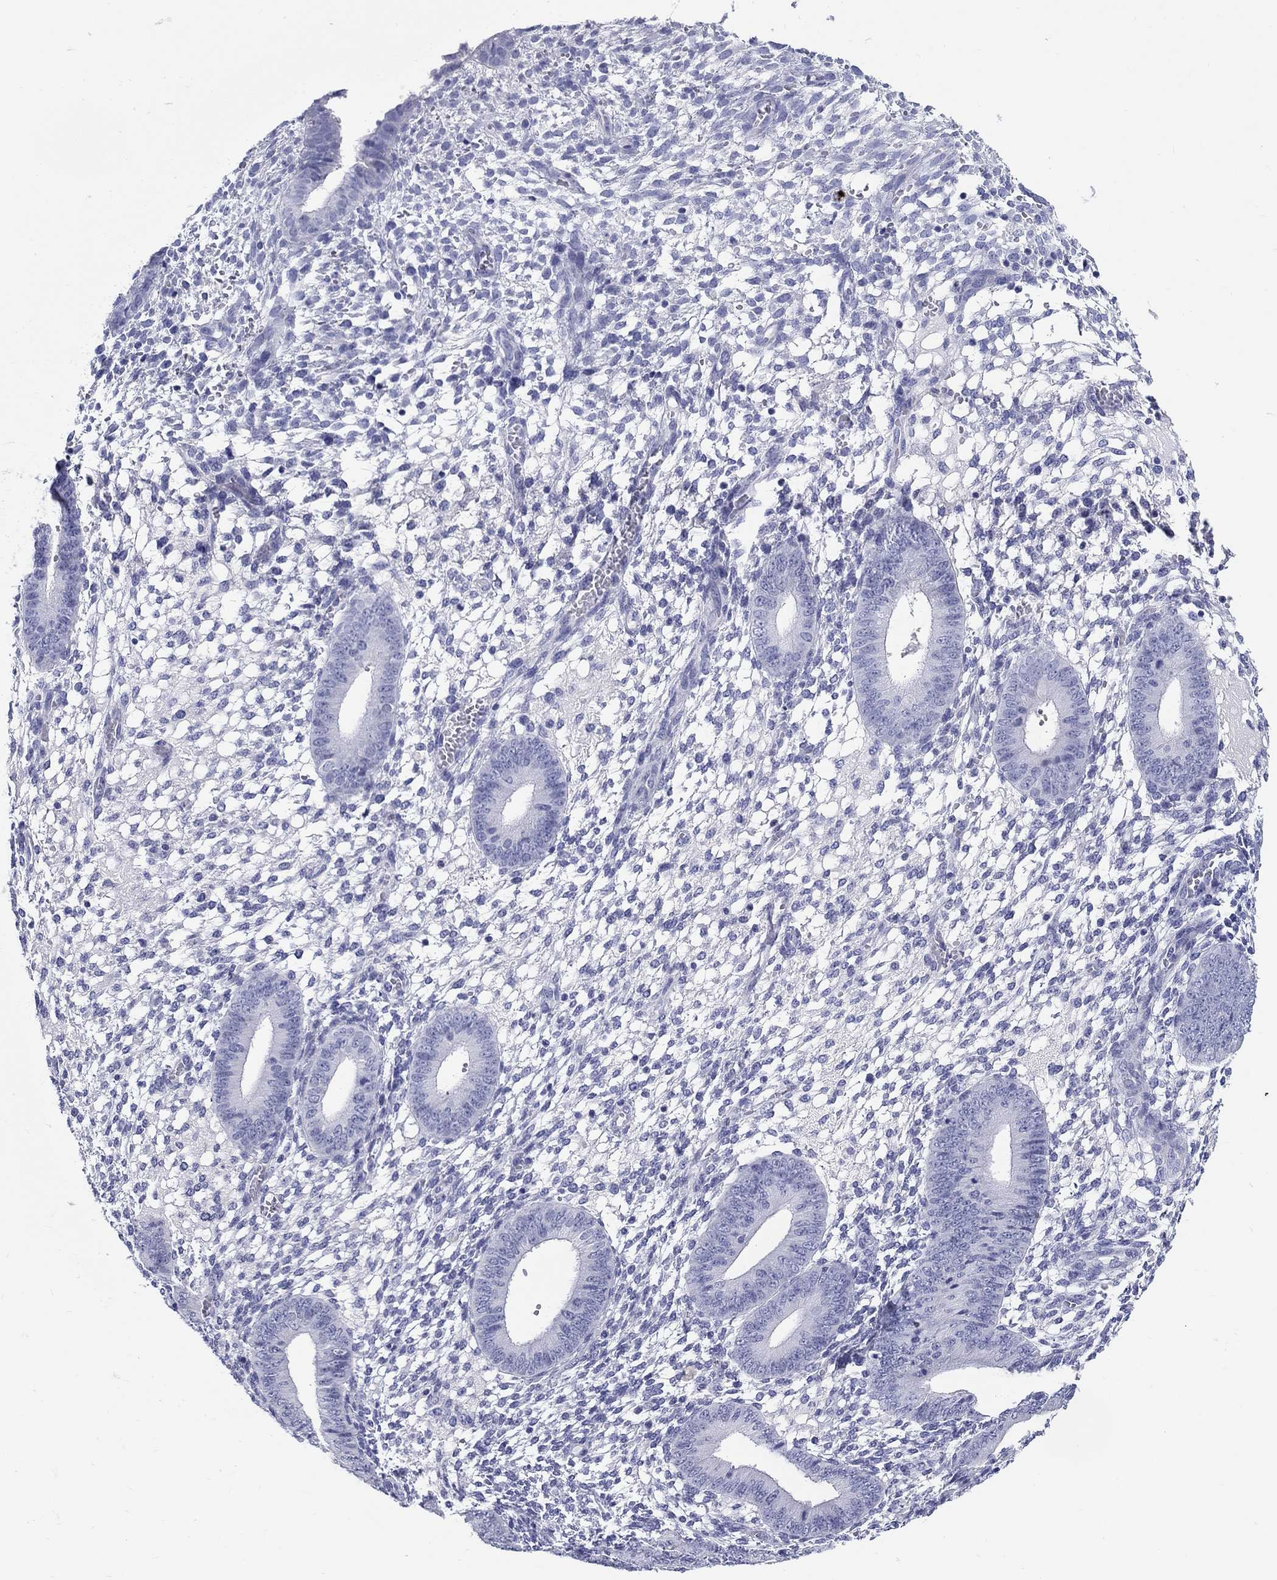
{"staining": {"intensity": "negative", "quantity": "none", "location": "none"}, "tissue": "endometrium", "cell_type": "Cells in endometrial stroma", "image_type": "normal", "snomed": [{"axis": "morphology", "description": "Normal tissue, NOS"}, {"axis": "topography", "description": "Endometrium"}], "caption": "Cells in endometrial stroma are negative for brown protein staining in benign endometrium. (DAB IHC with hematoxylin counter stain).", "gene": "CRYGS", "patient": {"sex": "female", "age": 39}}